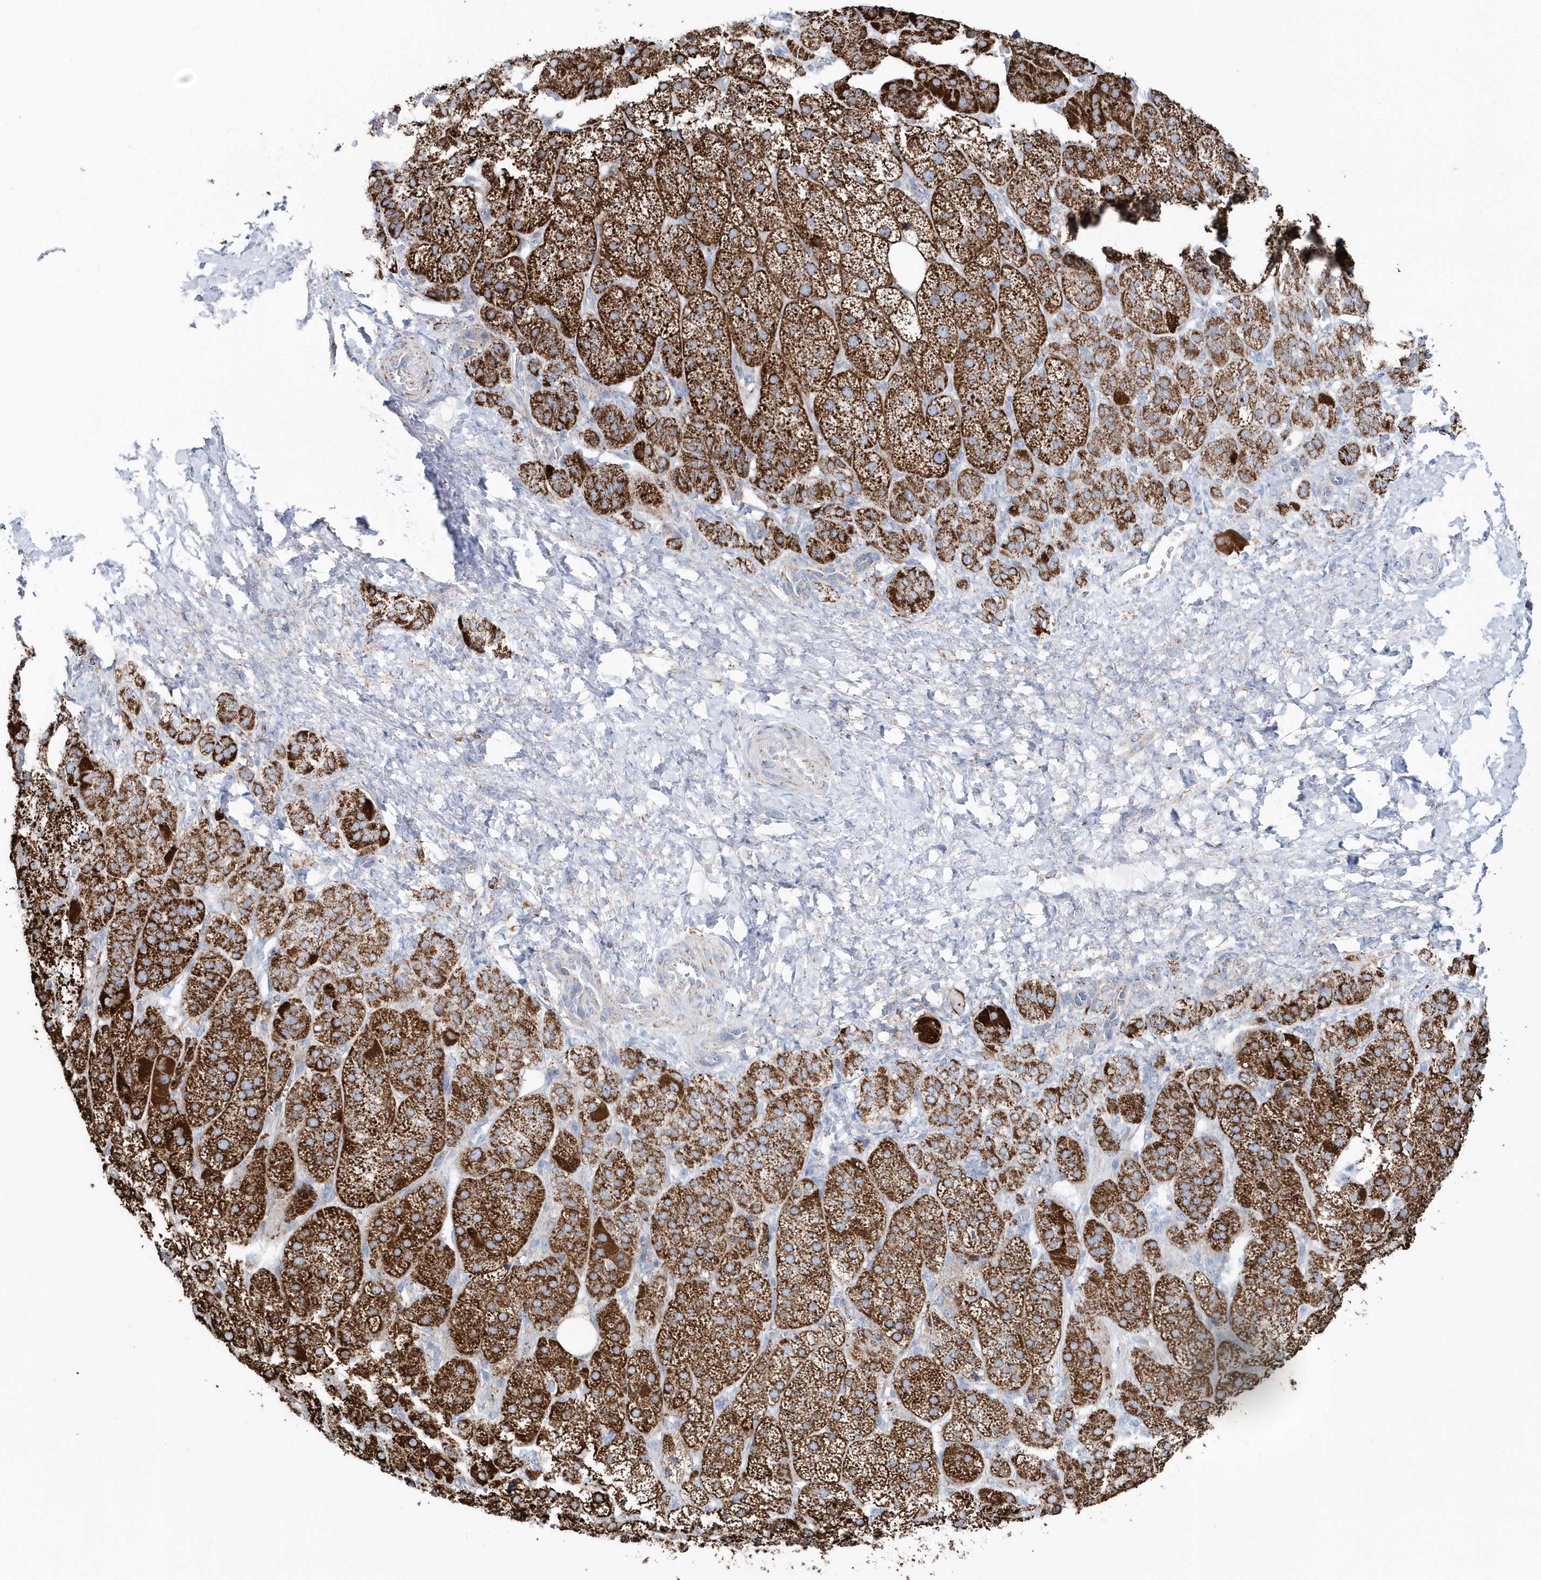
{"staining": {"intensity": "strong", "quantity": ">75%", "location": "cytoplasmic/membranous"}, "tissue": "adrenal gland", "cell_type": "Glandular cells", "image_type": "normal", "snomed": [{"axis": "morphology", "description": "Normal tissue, NOS"}, {"axis": "topography", "description": "Adrenal gland"}], "caption": "Normal adrenal gland was stained to show a protein in brown. There is high levels of strong cytoplasmic/membranous expression in approximately >75% of glandular cells. (Stains: DAB (3,3'-diaminobenzidine) in brown, nuclei in blue, Microscopy: brightfield microscopy at high magnification).", "gene": "TMCO6", "patient": {"sex": "female", "age": 57}}